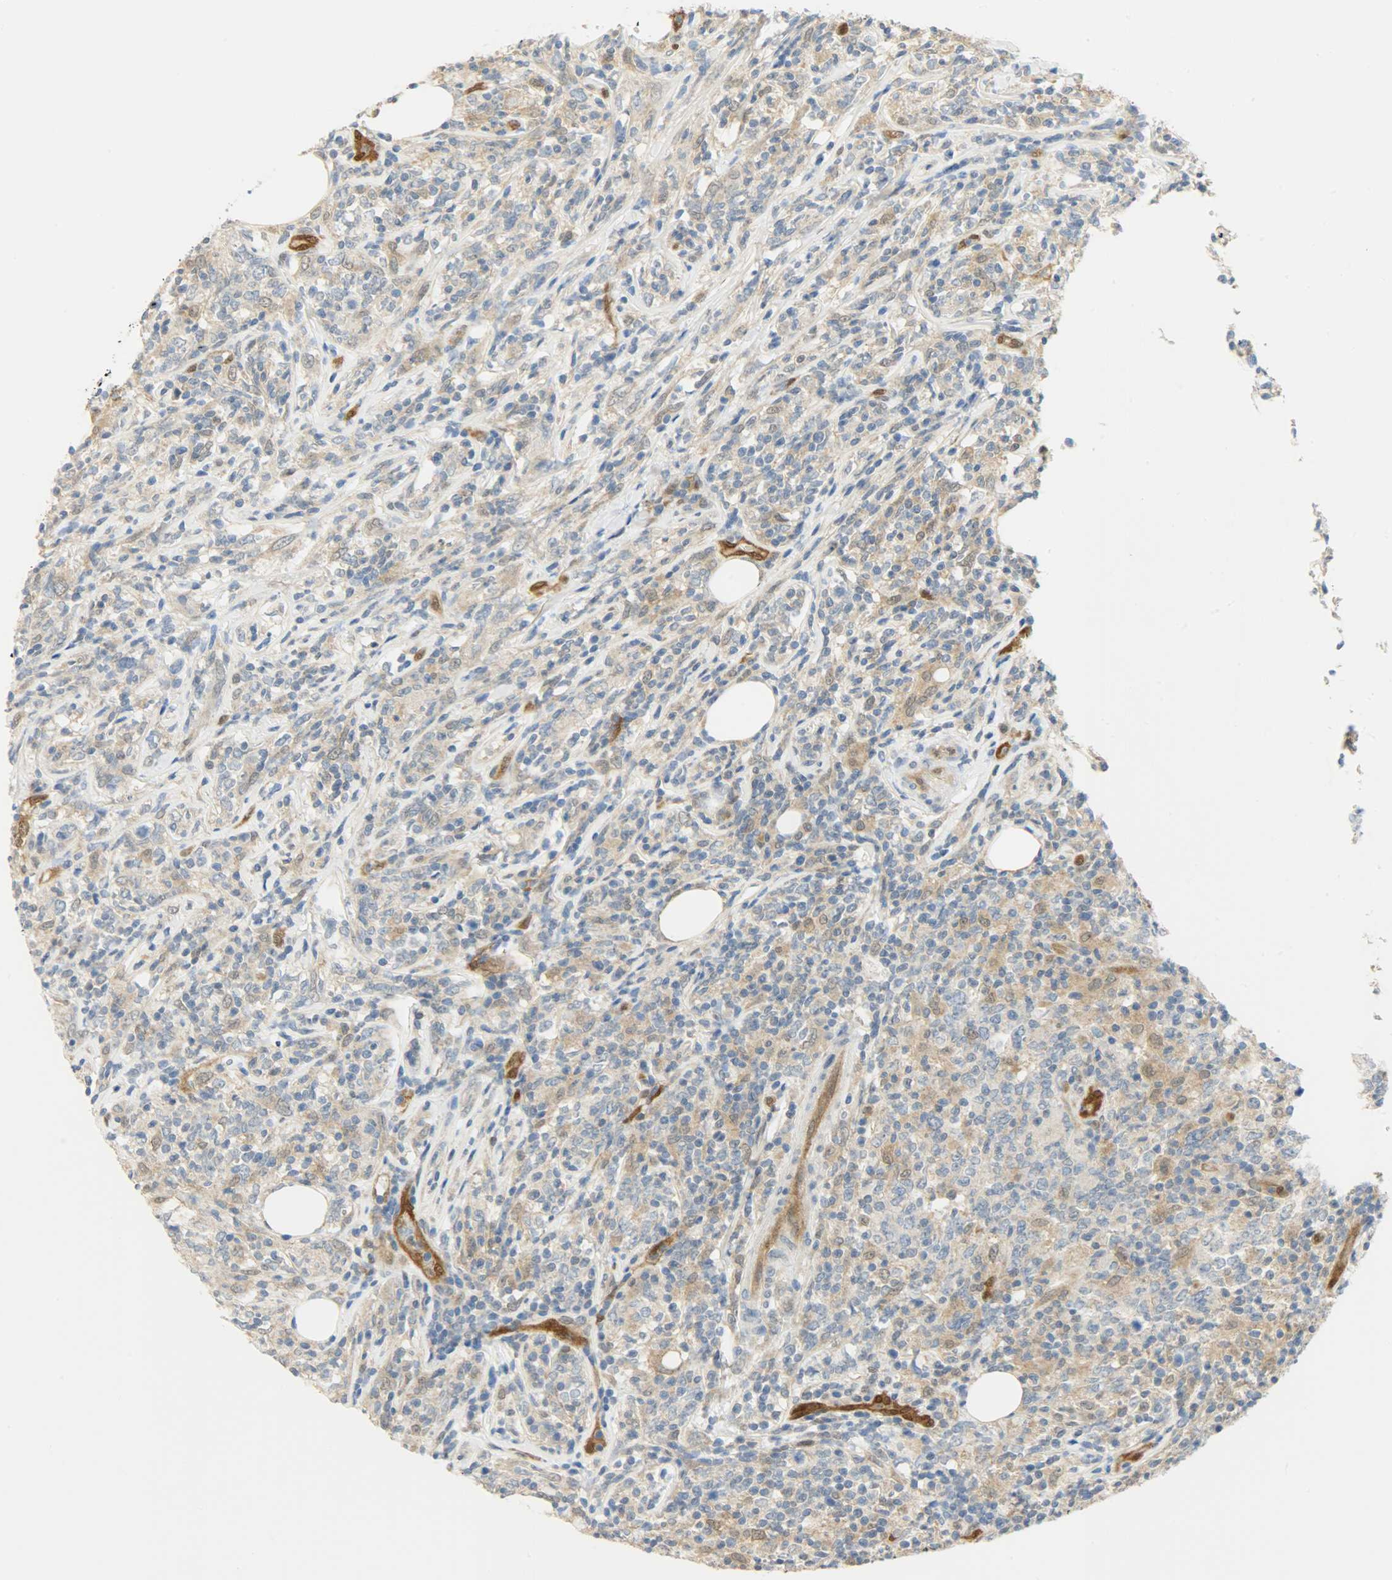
{"staining": {"intensity": "weak", "quantity": "25%-75%", "location": "cytoplasmic/membranous"}, "tissue": "lymphoma", "cell_type": "Tumor cells", "image_type": "cancer", "snomed": [{"axis": "morphology", "description": "Malignant lymphoma, non-Hodgkin's type, High grade"}, {"axis": "topography", "description": "Lymph node"}], "caption": "Malignant lymphoma, non-Hodgkin's type (high-grade) stained with DAB (3,3'-diaminobenzidine) immunohistochemistry (IHC) demonstrates low levels of weak cytoplasmic/membranous expression in about 25%-75% of tumor cells. The protein of interest is stained brown, and the nuclei are stained in blue (DAB IHC with brightfield microscopy, high magnification).", "gene": "FKBP1A", "patient": {"sex": "female", "age": 84}}